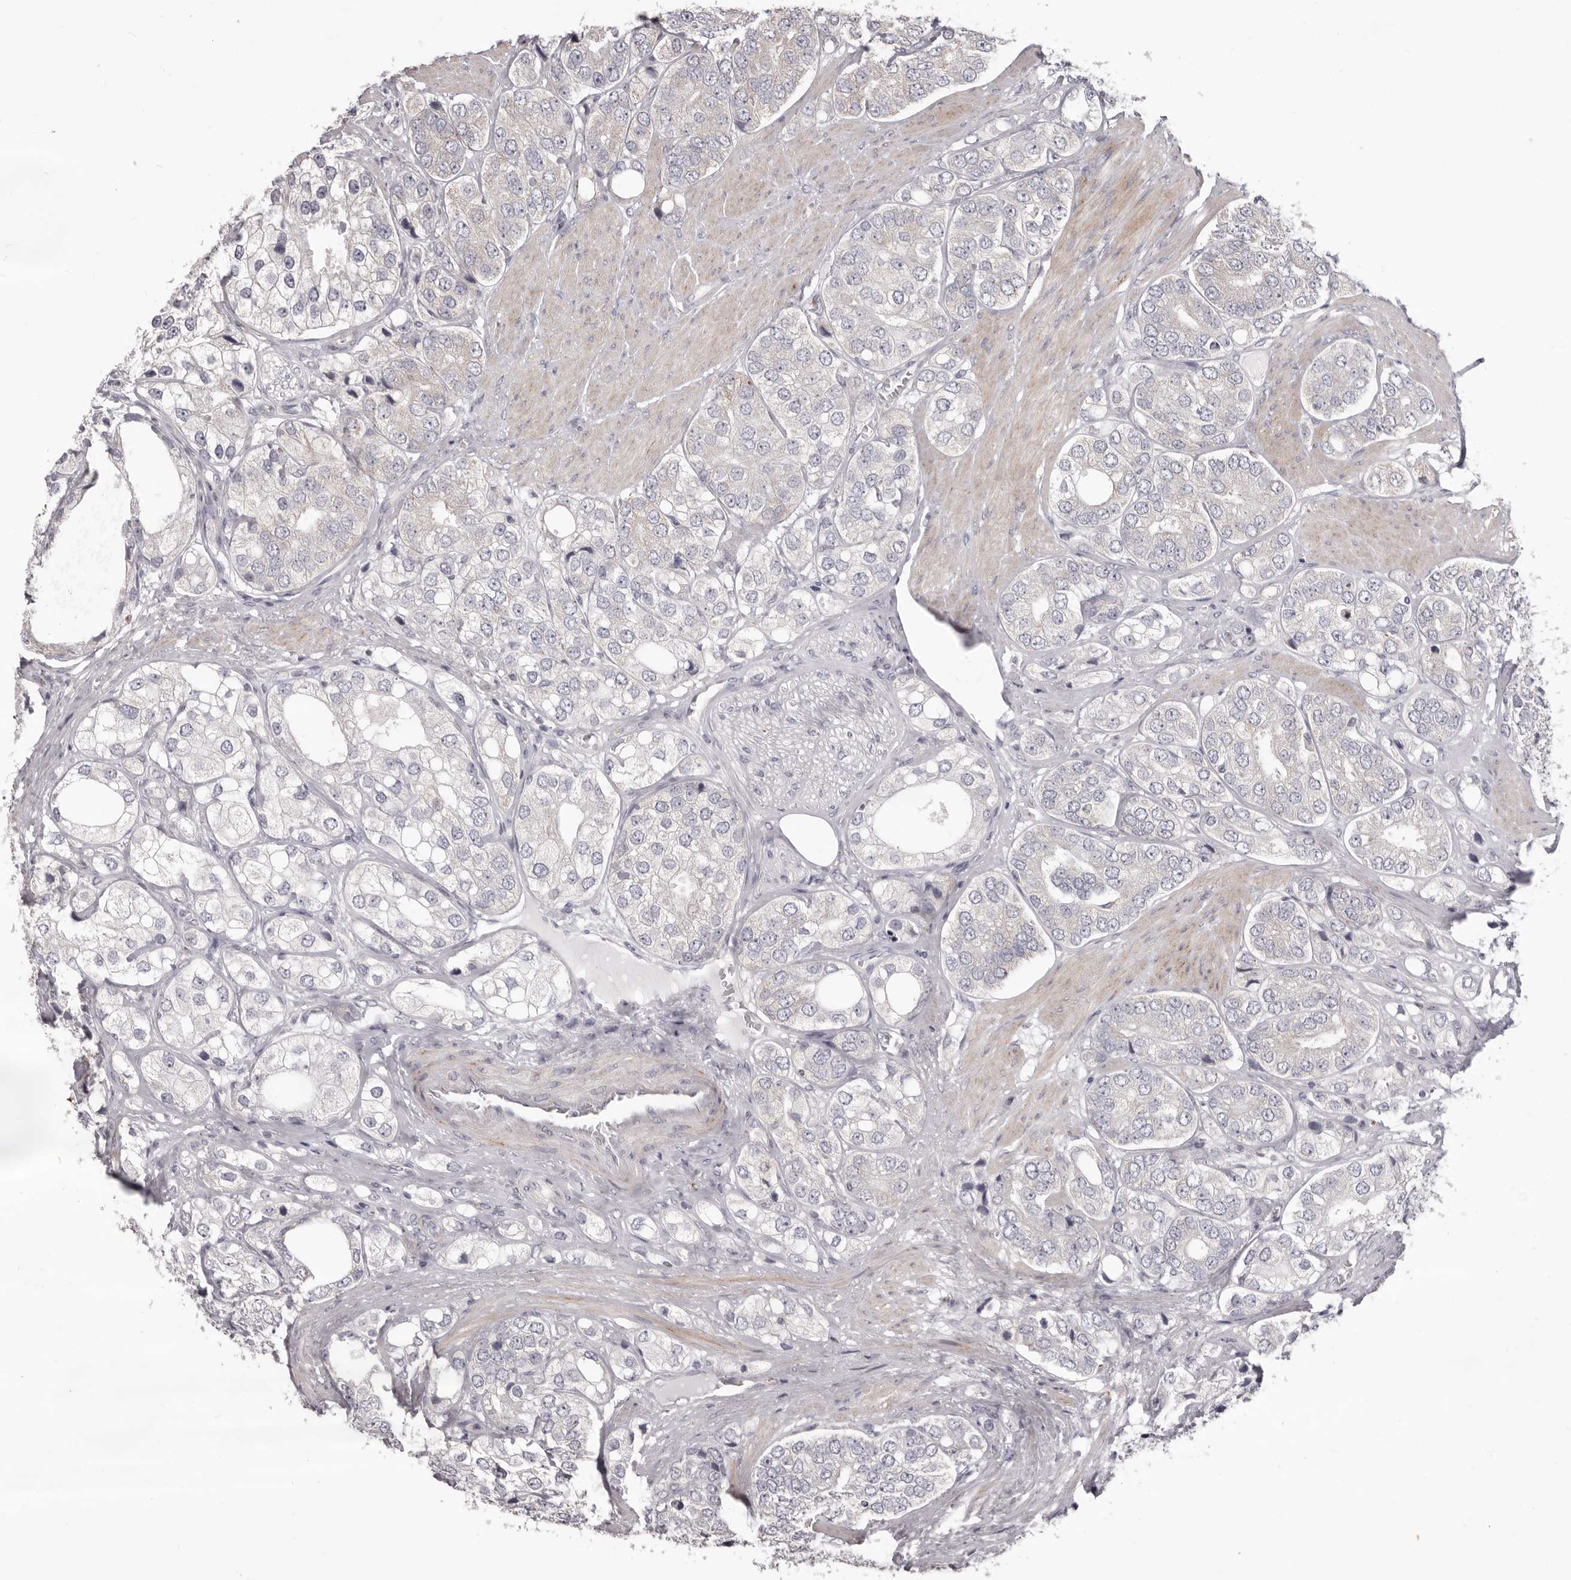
{"staining": {"intensity": "negative", "quantity": "none", "location": "none"}, "tissue": "prostate cancer", "cell_type": "Tumor cells", "image_type": "cancer", "snomed": [{"axis": "morphology", "description": "Adenocarcinoma, High grade"}, {"axis": "topography", "description": "Prostate"}], "caption": "Immunohistochemistry image of neoplastic tissue: prostate cancer (adenocarcinoma (high-grade)) stained with DAB demonstrates no significant protein expression in tumor cells. Brightfield microscopy of IHC stained with DAB (3,3'-diaminobenzidine) (brown) and hematoxylin (blue), captured at high magnification.", "gene": "PRMT2", "patient": {"sex": "male", "age": 50}}